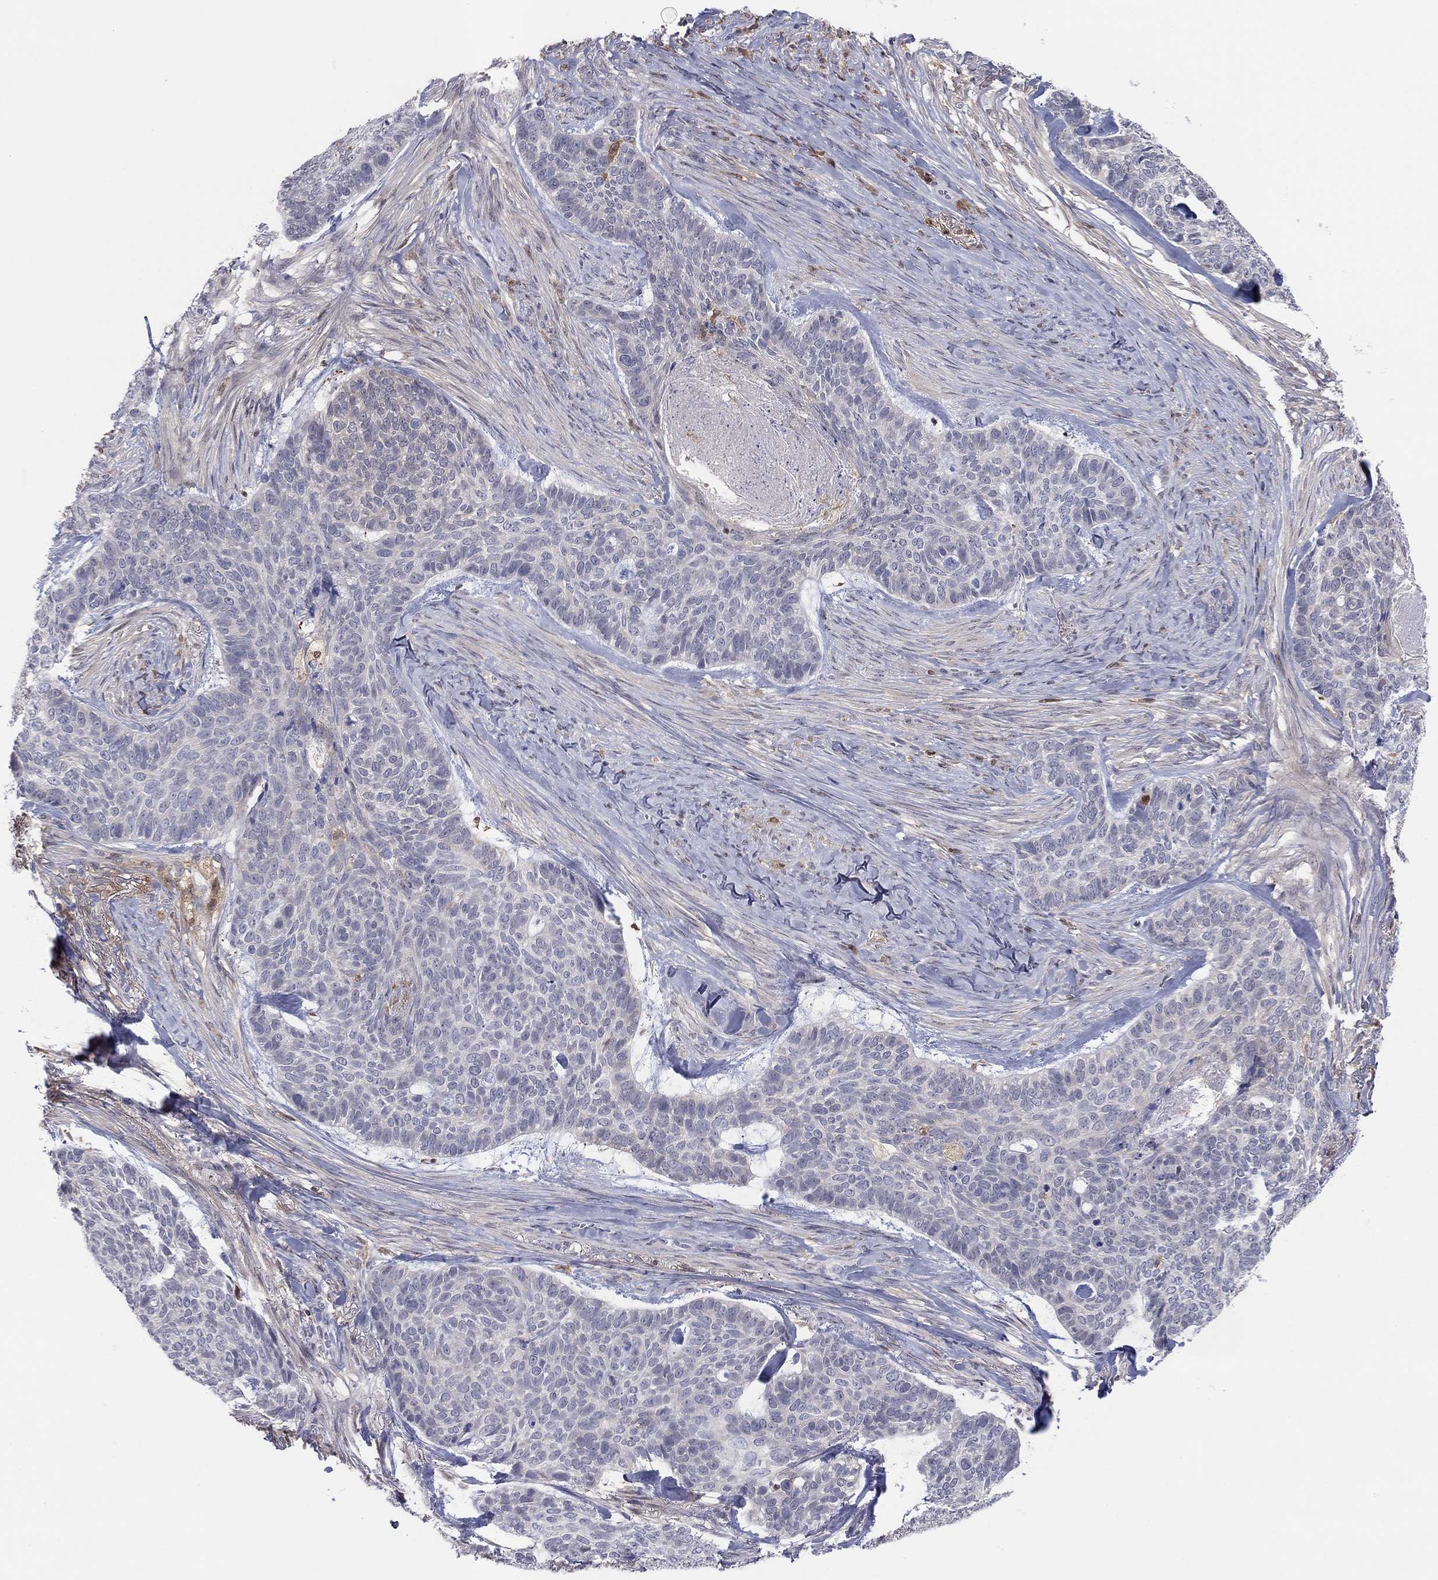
{"staining": {"intensity": "negative", "quantity": "none", "location": "none"}, "tissue": "skin cancer", "cell_type": "Tumor cells", "image_type": "cancer", "snomed": [{"axis": "morphology", "description": "Basal cell carcinoma"}, {"axis": "topography", "description": "Skin"}], "caption": "DAB immunohistochemical staining of basal cell carcinoma (skin) displays no significant staining in tumor cells.", "gene": "PDXK", "patient": {"sex": "female", "age": 69}}